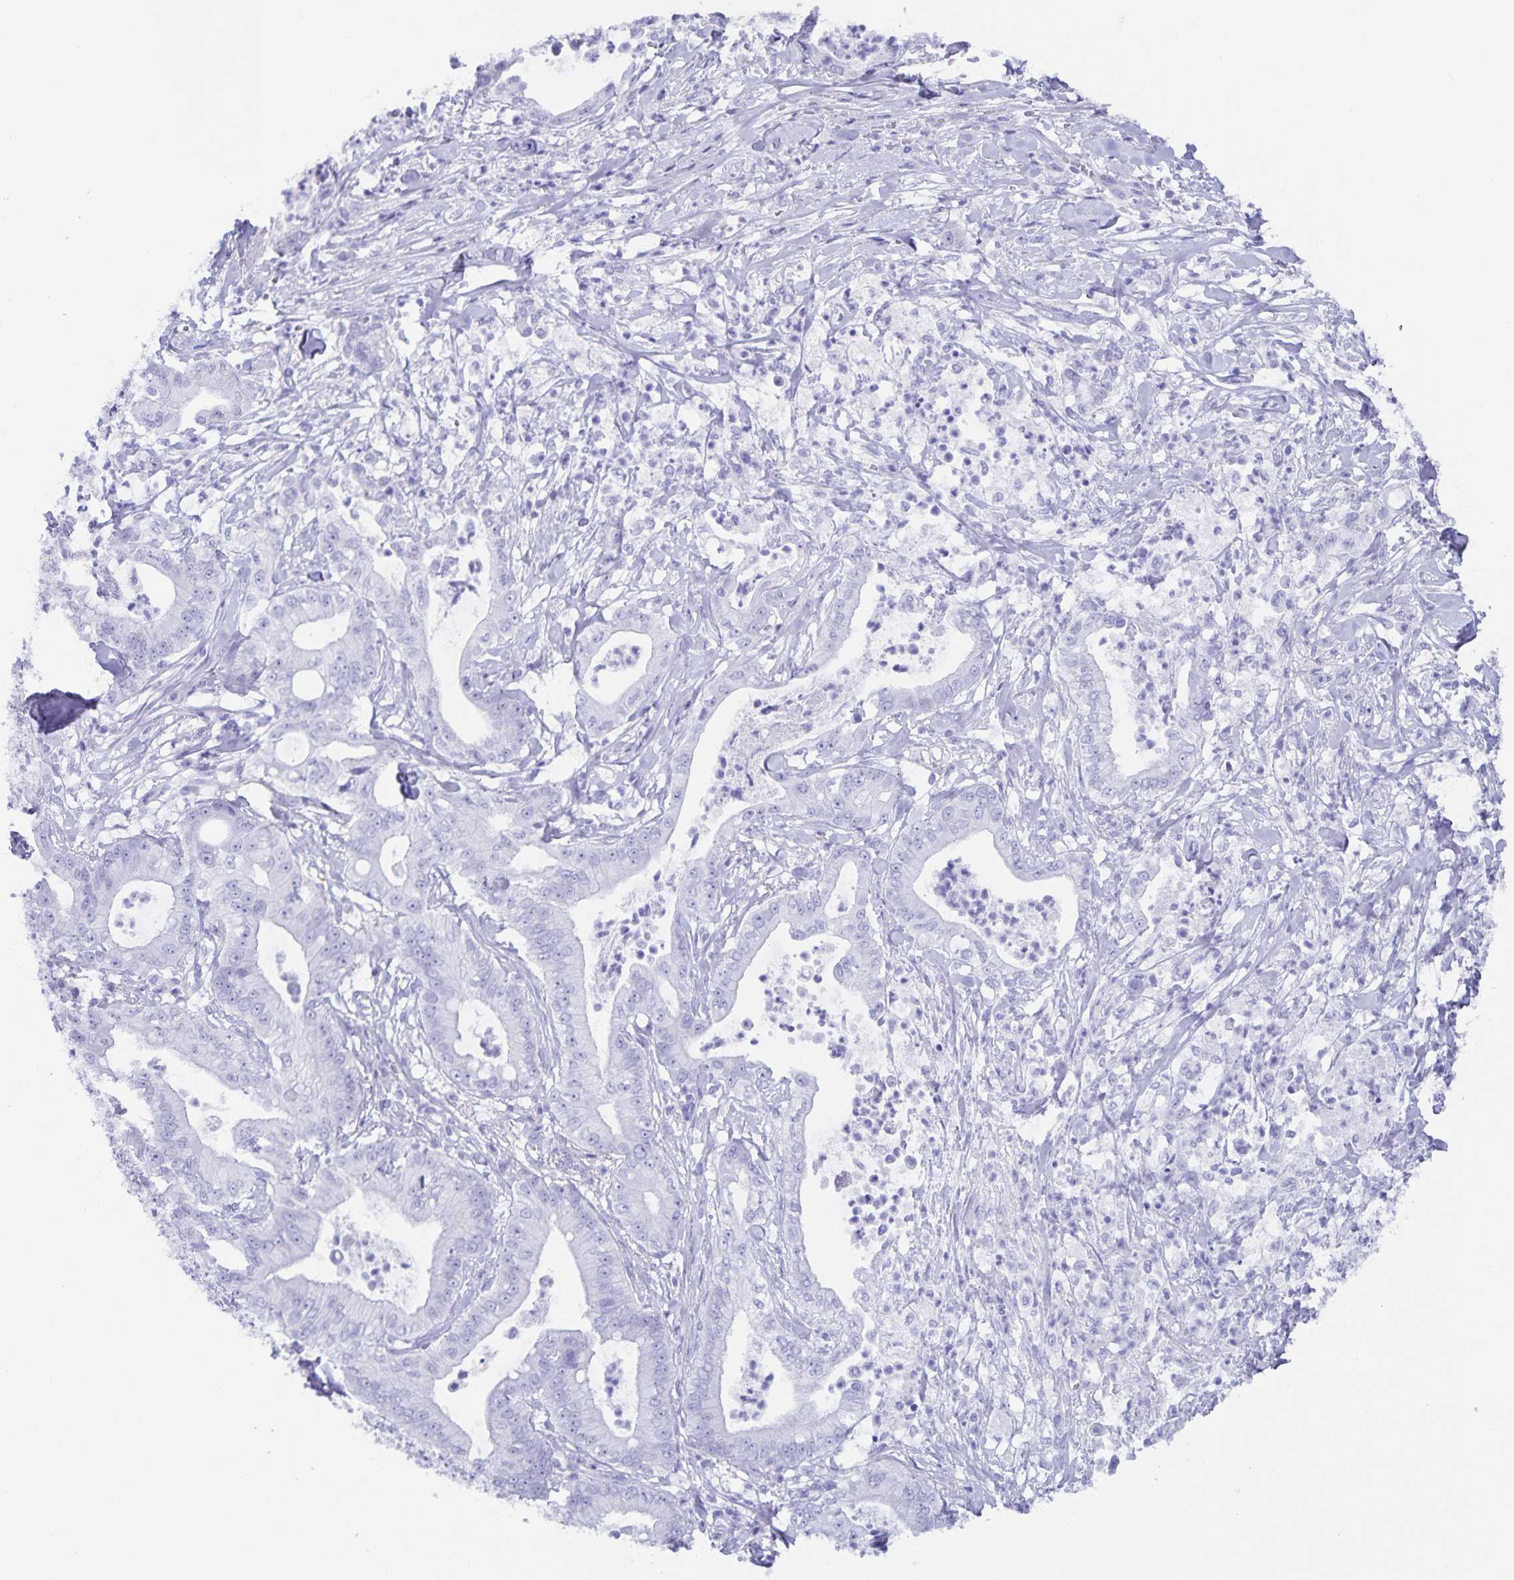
{"staining": {"intensity": "negative", "quantity": "none", "location": "none"}, "tissue": "pancreatic cancer", "cell_type": "Tumor cells", "image_type": "cancer", "snomed": [{"axis": "morphology", "description": "Adenocarcinoma, NOS"}, {"axis": "topography", "description": "Pancreas"}], "caption": "Immunohistochemistry (IHC) image of pancreatic cancer (adenocarcinoma) stained for a protein (brown), which displays no positivity in tumor cells. The staining was performed using DAB (3,3'-diaminobenzidine) to visualize the protein expression in brown, while the nuclei were stained in blue with hematoxylin (Magnification: 20x).", "gene": "AQP4", "patient": {"sex": "male", "age": 71}}